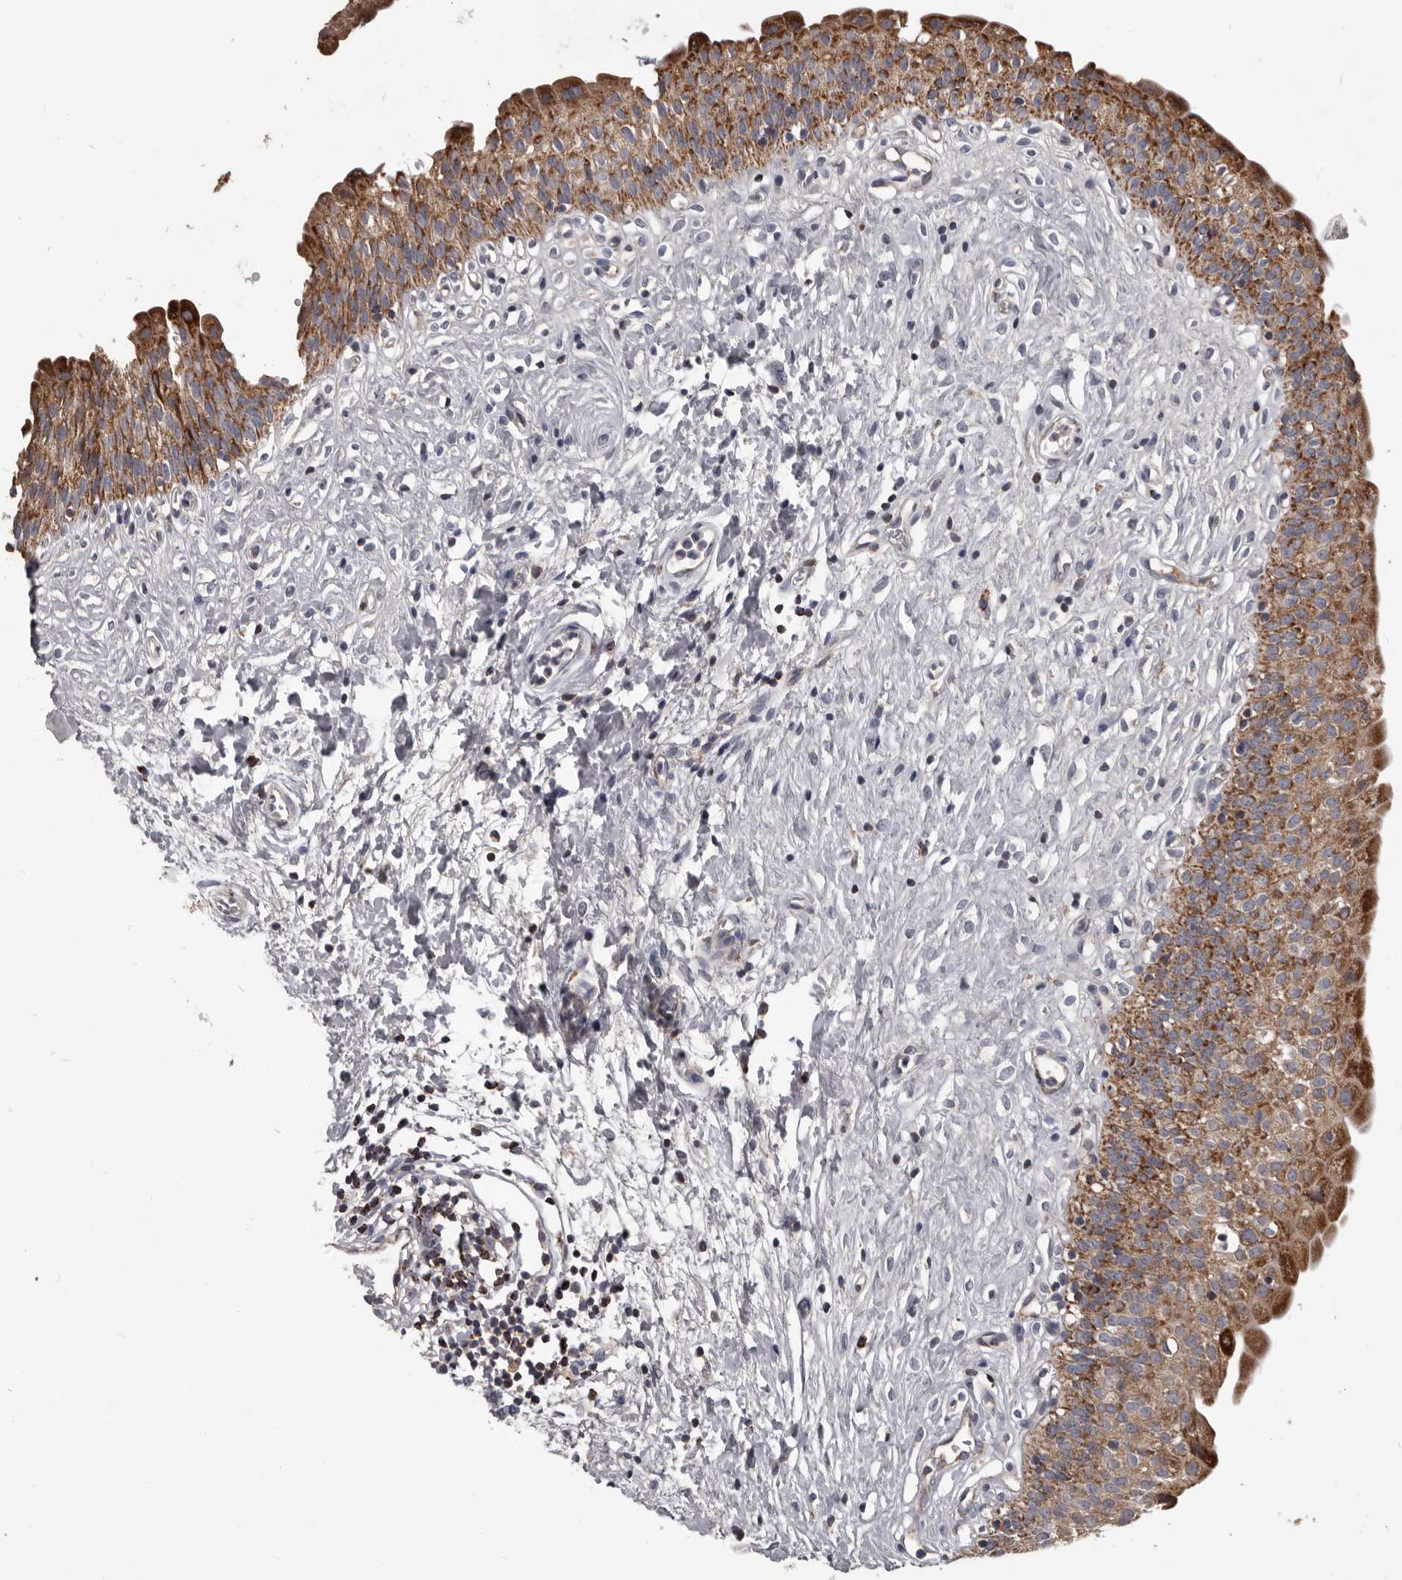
{"staining": {"intensity": "strong", "quantity": ">75%", "location": "cytoplasmic/membranous"}, "tissue": "urinary bladder", "cell_type": "Urothelial cells", "image_type": "normal", "snomed": [{"axis": "morphology", "description": "Normal tissue, NOS"}, {"axis": "topography", "description": "Urinary bladder"}], "caption": "Unremarkable urinary bladder displays strong cytoplasmic/membranous positivity in approximately >75% of urothelial cells, visualized by immunohistochemistry.", "gene": "ALDH5A1", "patient": {"sex": "male", "age": 51}}